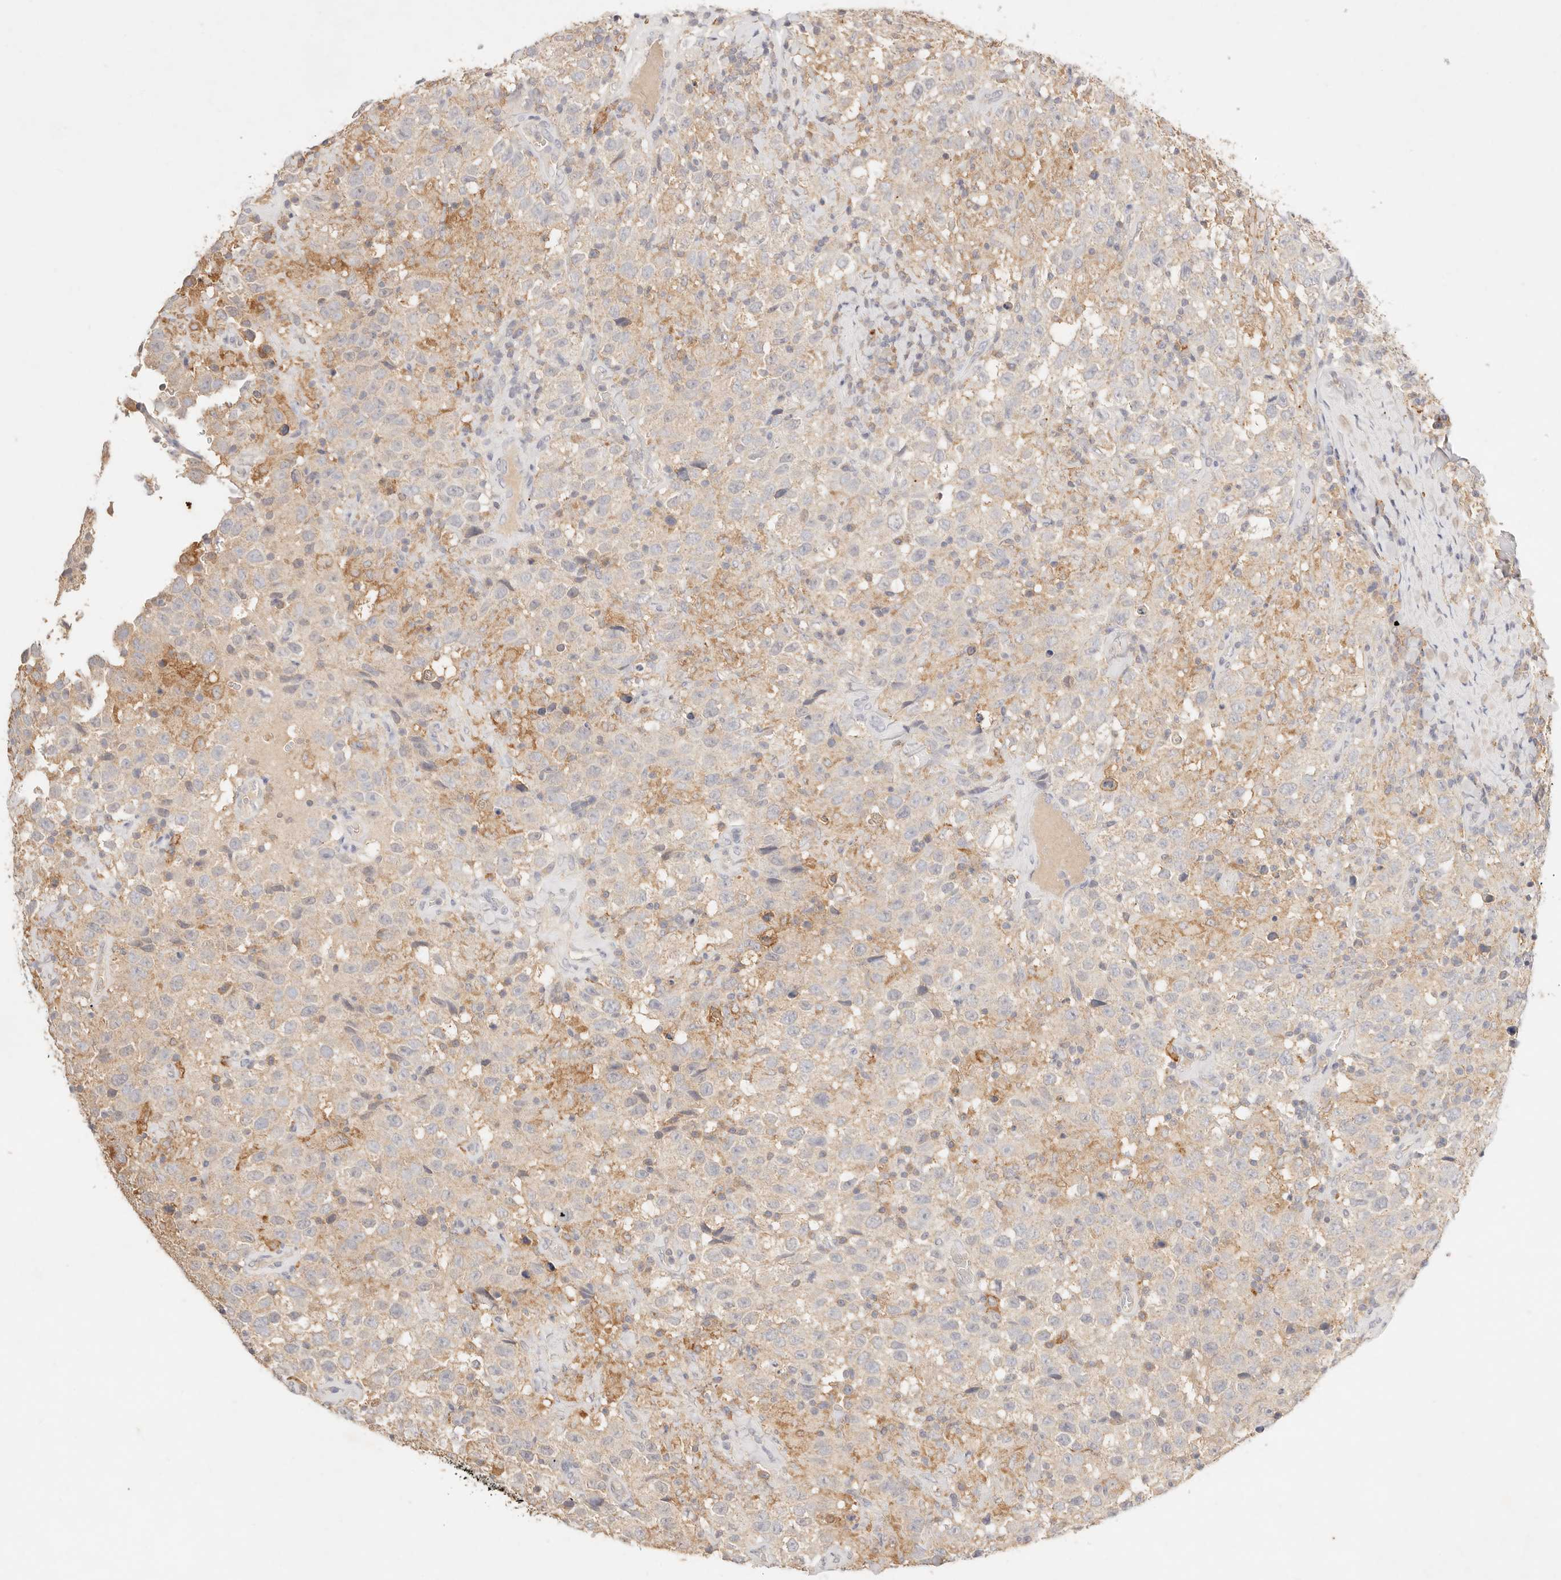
{"staining": {"intensity": "weak", "quantity": "25%-75%", "location": "cytoplasmic/membranous"}, "tissue": "testis cancer", "cell_type": "Tumor cells", "image_type": "cancer", "snomed": [{"axis": "morphology", "description": "Seminoma, NOS"}, {"axis": "topography", "description": "Testis"}], "caption": "An image showing weak cytoplasmic/membranous positivity in about 25%-75% of tumor cells in testis cancer, as visualized by brown immunohistochemical staining.", "gene": "HK2", "patient": {"sex": "male", "age": 41}}